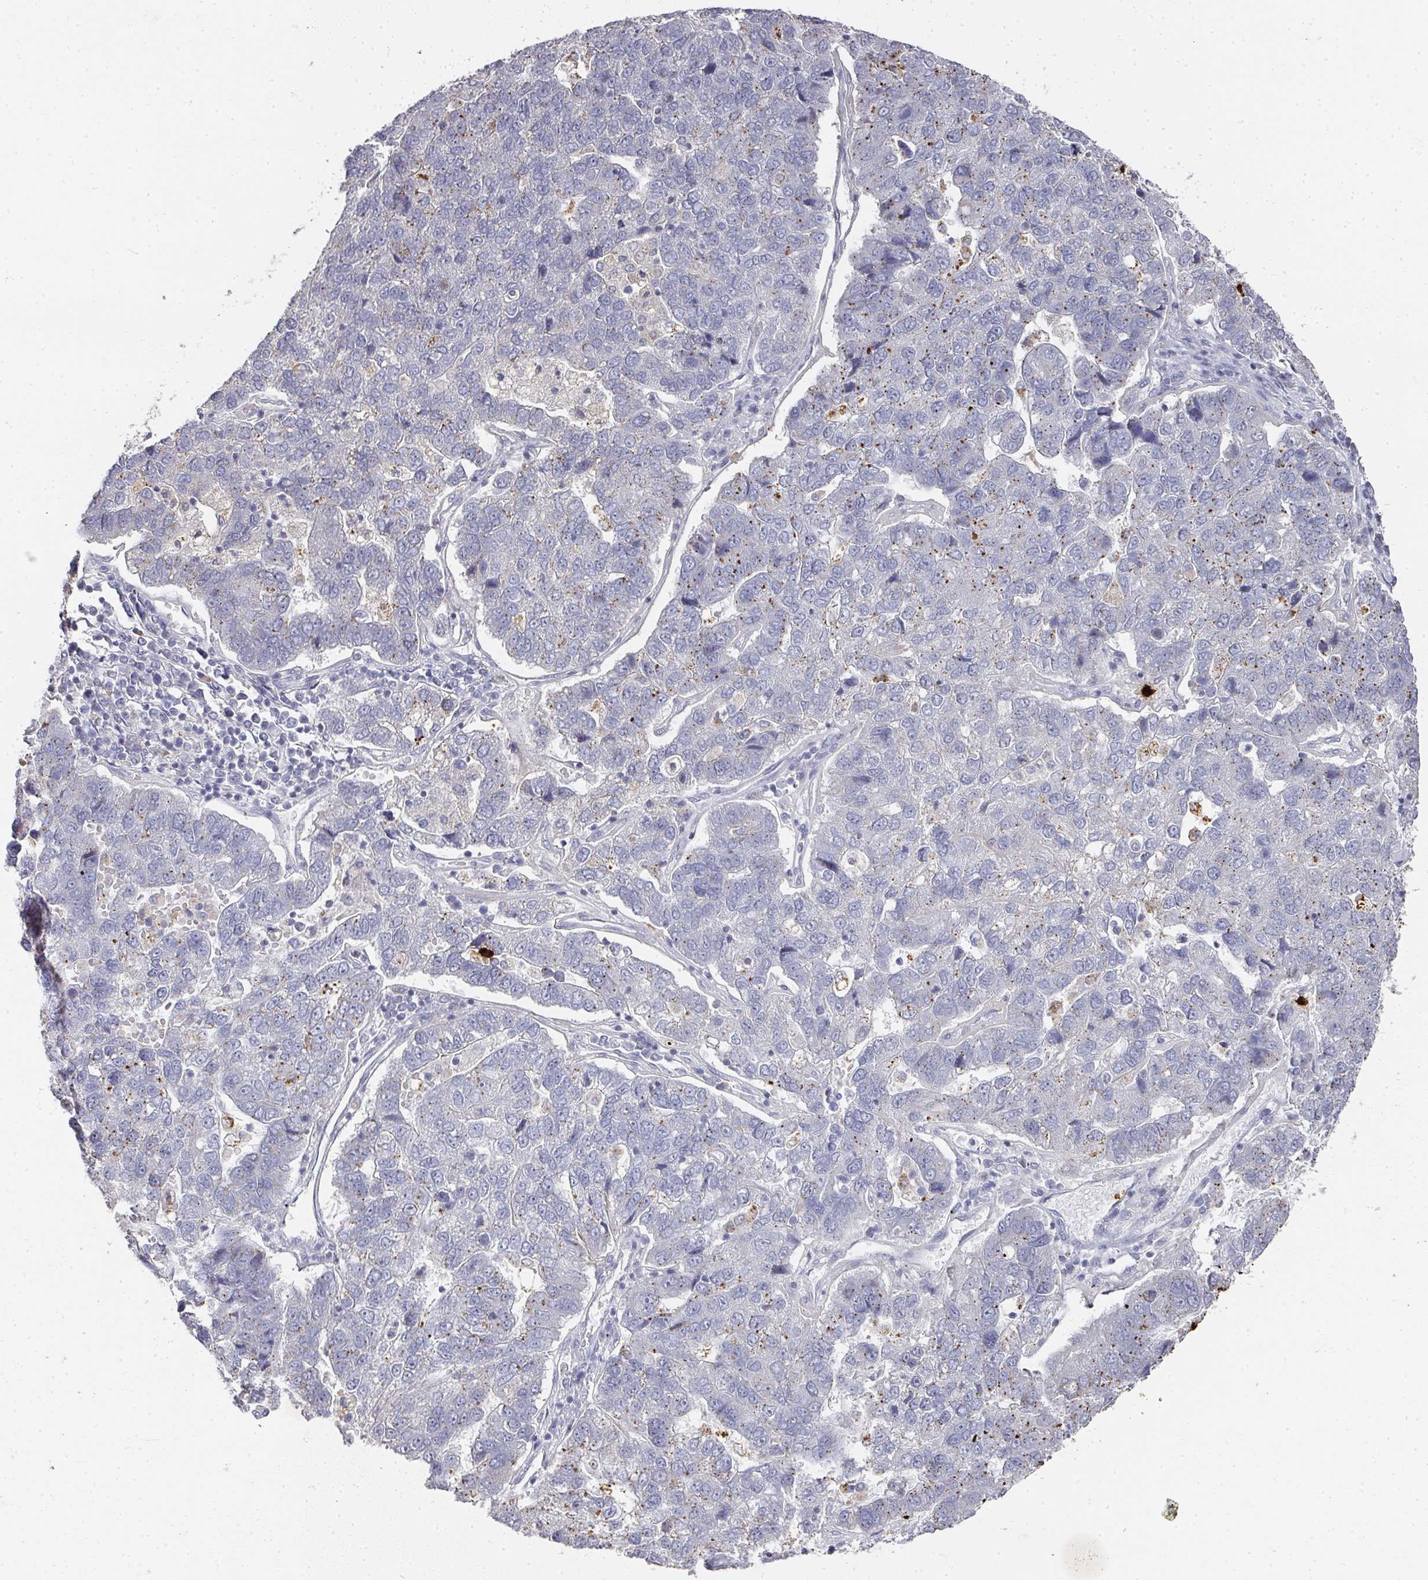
{"staining": {"intensity": "moderate", "quantity": "<25%", "location": "cytoplasmic/membranous"}, "tissue": "pancreatic cancer", "cell_type": "Tumor cells", "image_type": "cancer", "snomed": [{"axis": "morphology", "description": "Adenocarcinoma, NOS"}, {"axis": "topography", "description": "Pancreas"}], "caption": "The micrograph reveals immunohistochemical staining of pancreatic adenocarcinoma. There is moderate cytoplasmic/membranous expression is identified in approximately <25% of tumor cells.", "gene": "CAMP", "patient": {"sex": "female", "age": 61}}